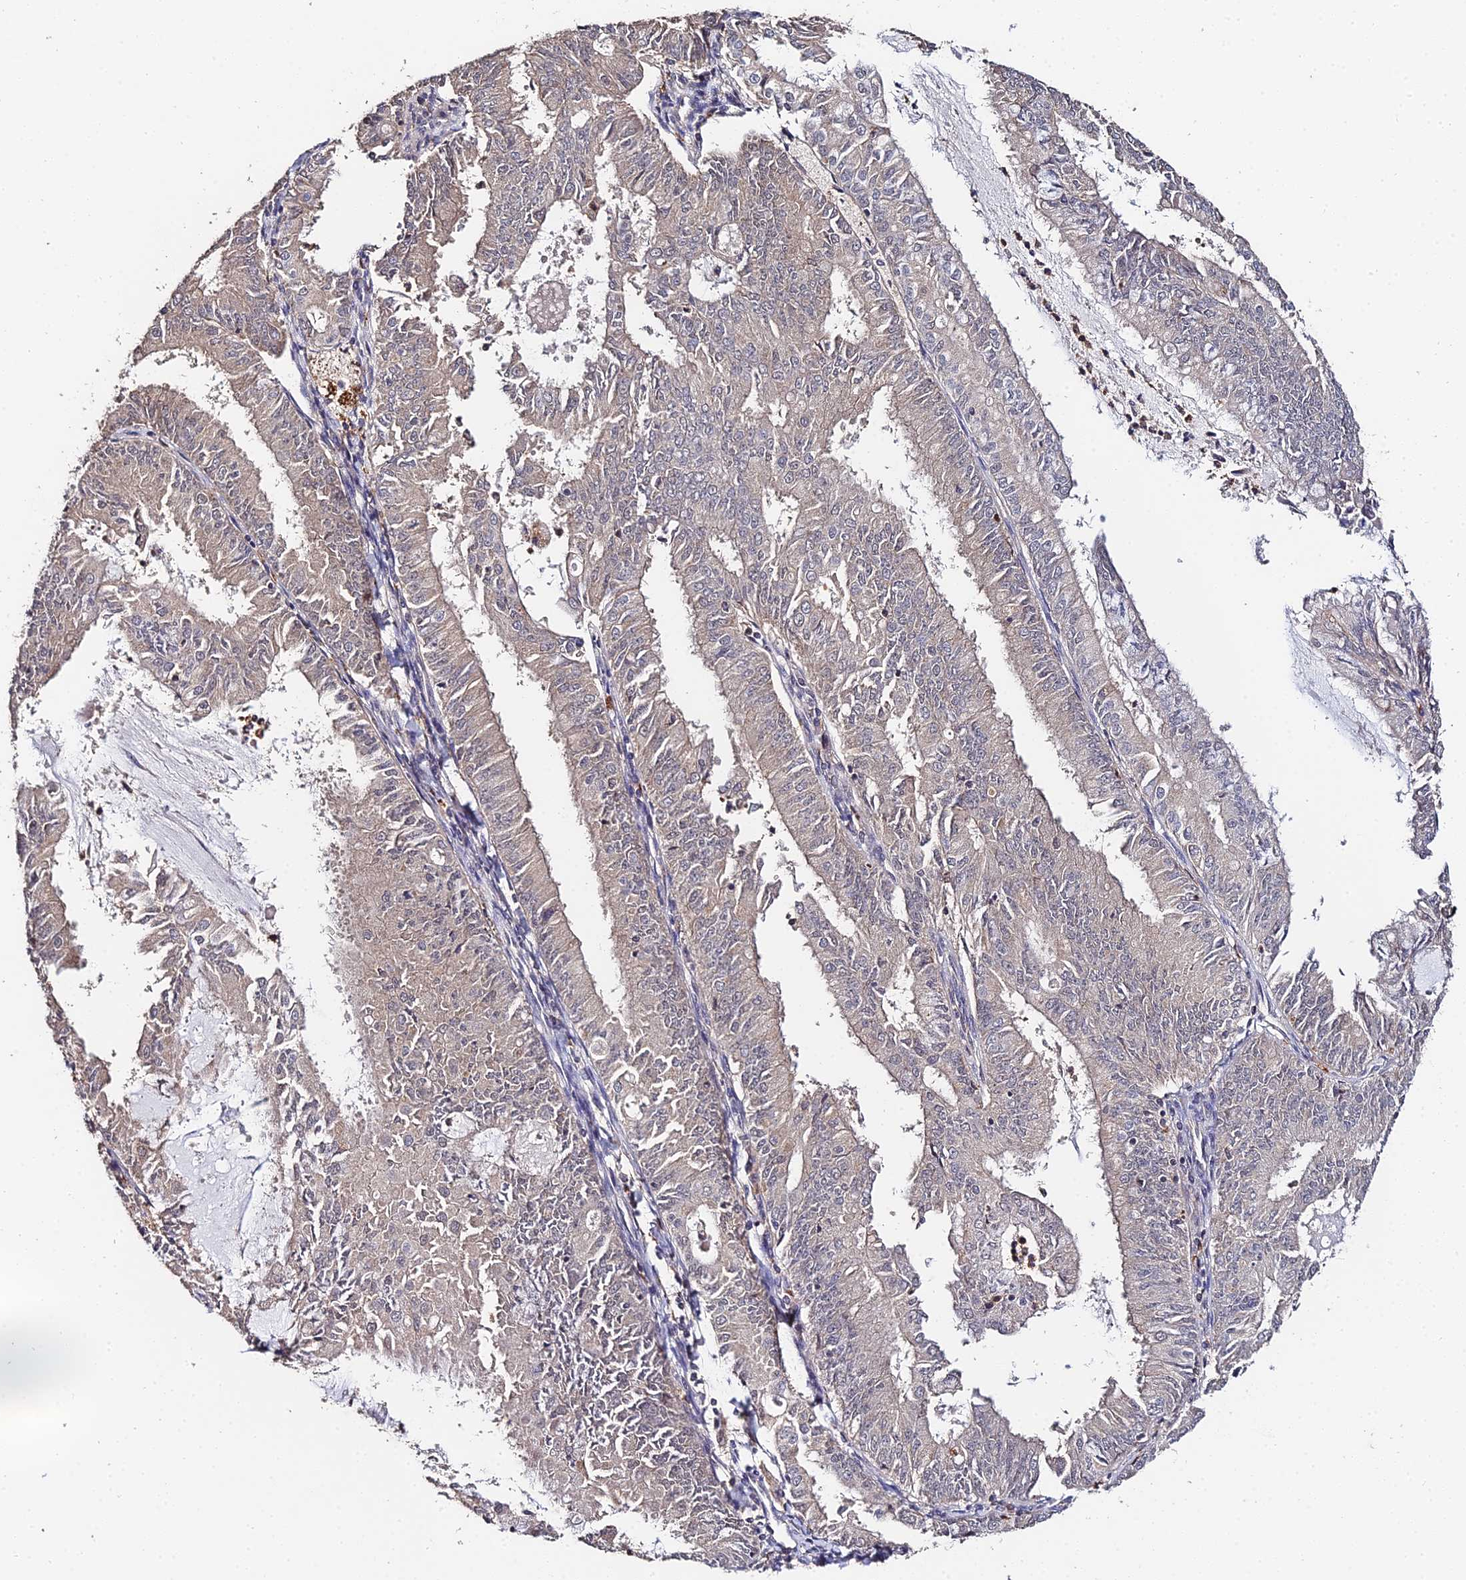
{"staining": {"intensity": "weak", "quantity": "<25%", "location": "cytoplasmic/membranous"}, "tissue": "endometrial cancer", "cell_type": "Tumor cells", "image_type": "cancer", "snomed": [{"axis": "morphology", "description": "Adenocarcinoma, NOS"}, {"axis": "topography", "description": "Endometrium"}], "caption": "Tumor cells are negative for brown protein staining in endometrial cancer. (Immunohistochemistry, brightfield microscopy, high magnification).", "gene": "LSM5", "patient": {"sex": "female", "age": 57}}